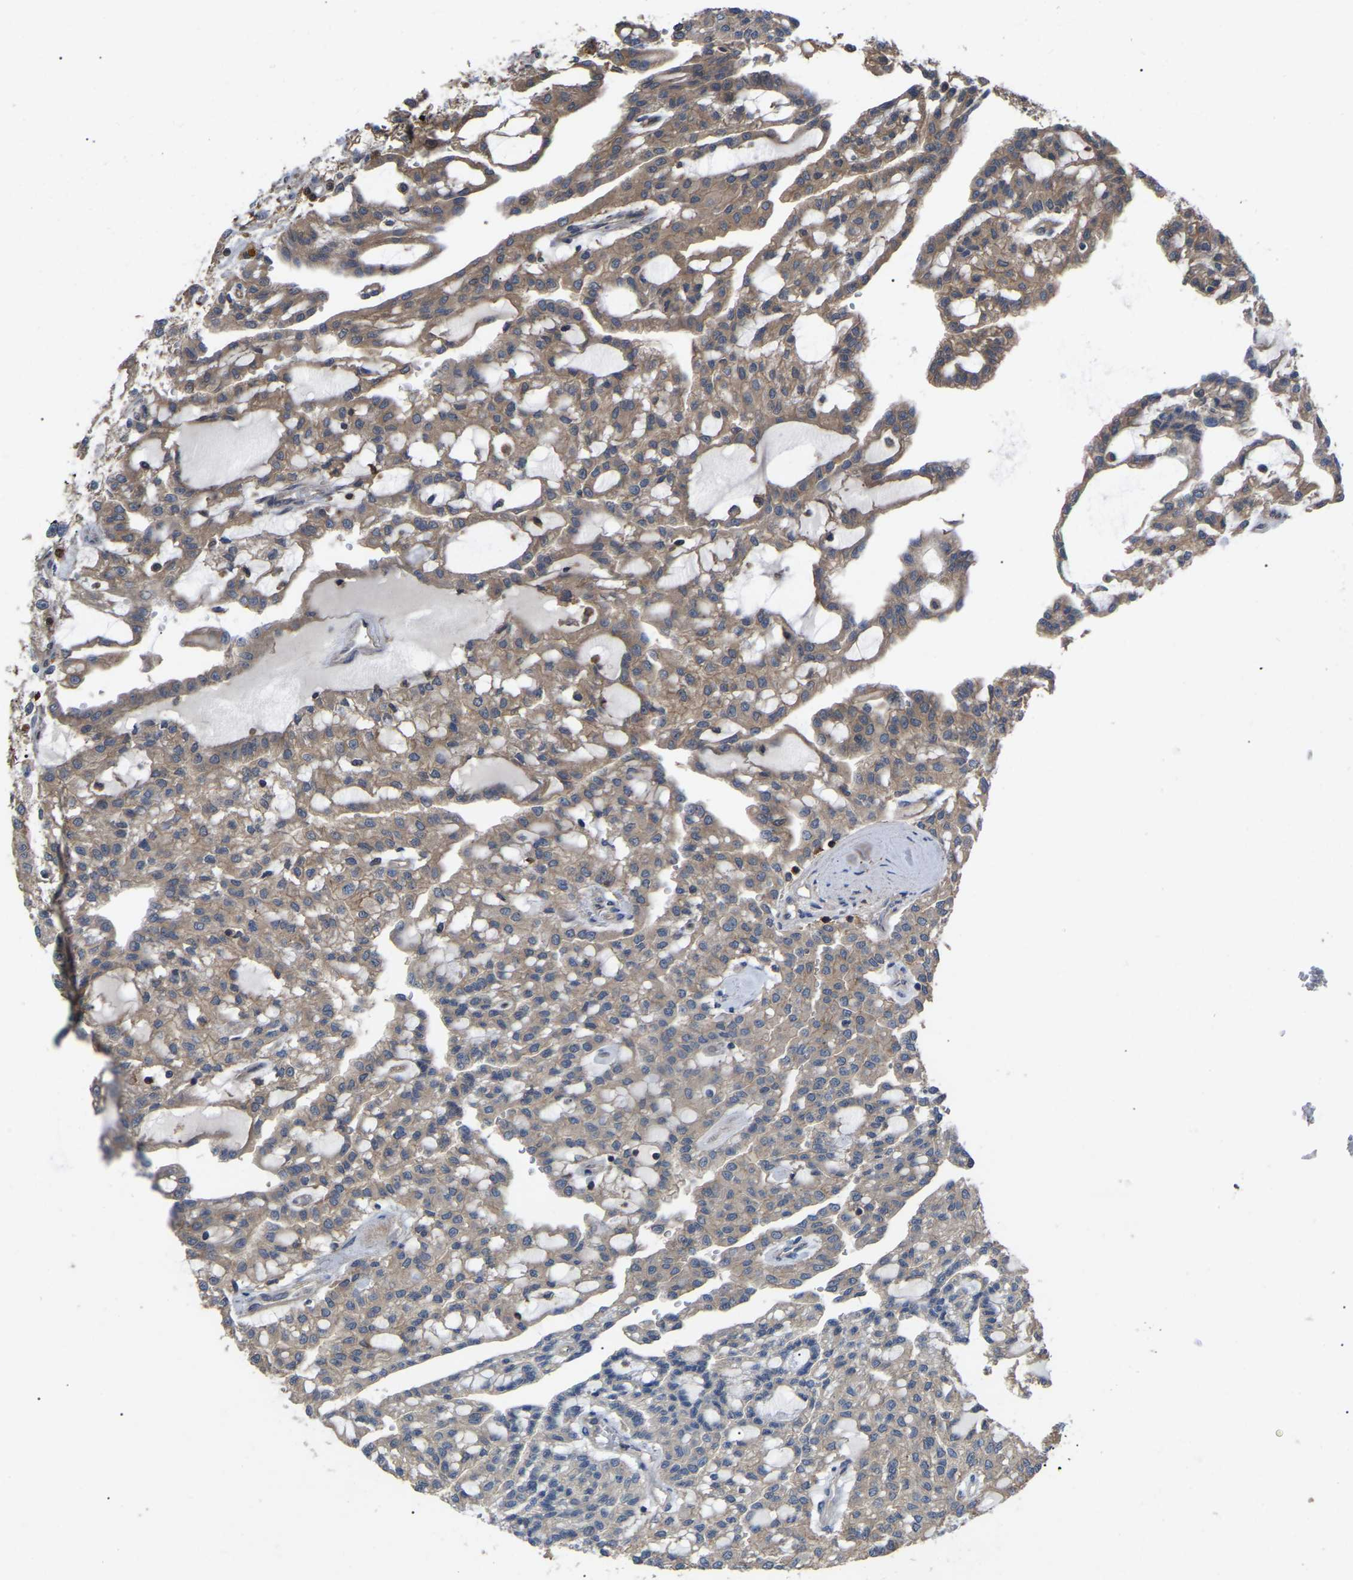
{"staining": {"intensity": "moderate", "quantity": ">75%", "location": "cytoplasmic/membranous"}, "tissue": "renal cancer", "cell_type": "Tumor cells", "image_type": "cancer", "snomed": [{"axis": "morphology", "description": "Adenocarcinoma, NOS"}, {"axis": "topography", "description": "Kidney"}], "caption": "DAB (3,3'-diaminobenzidine) immunohistochemical staining of human renal cancer shows moderate cytoplasmic/membranous protein expression in approximately >75% of tumor cells.", "gene": "CIT", "patient": {"sex": "male", "age": 63}}